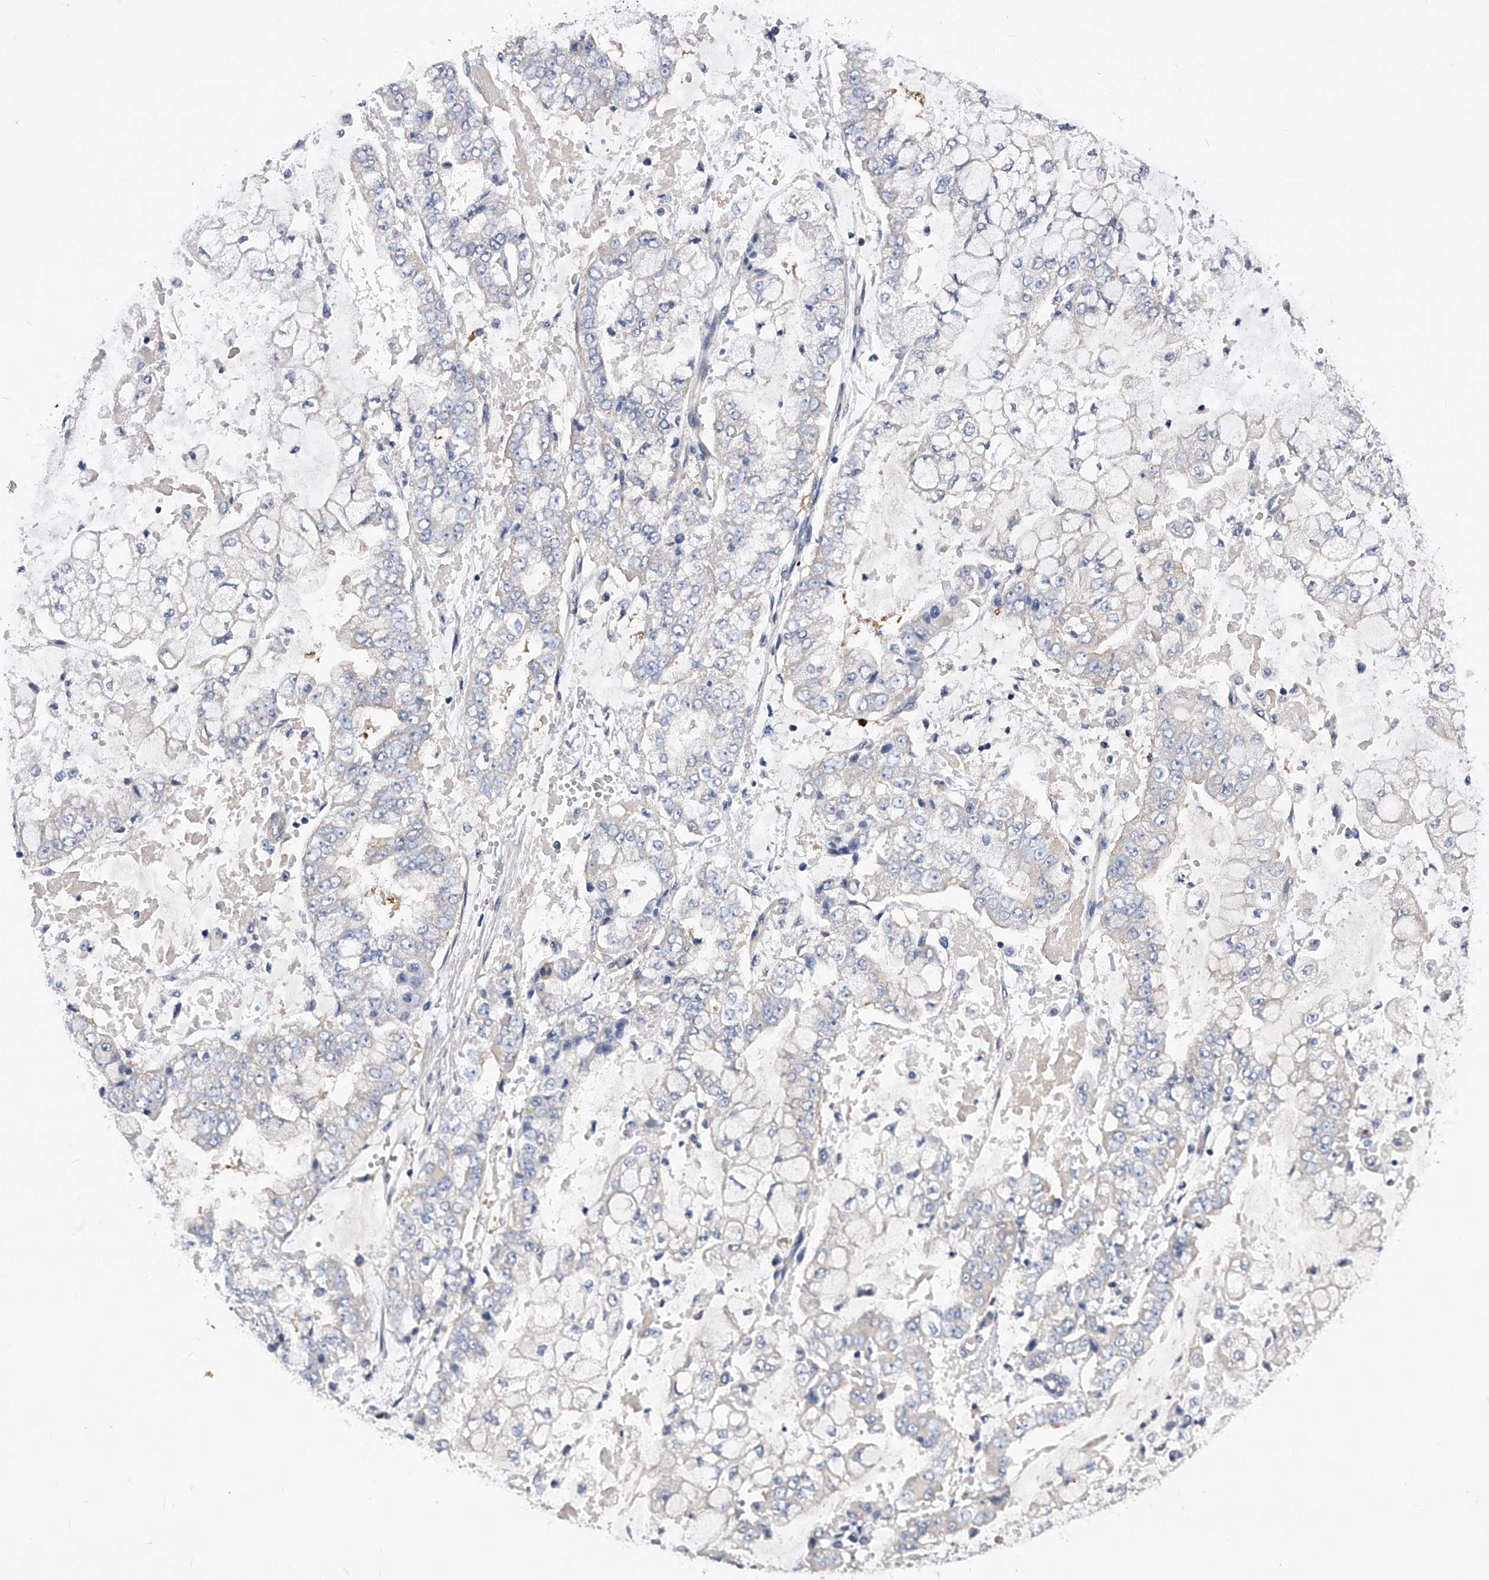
{"staining": {"intensity": "negative", "quantity": "none", "location": "none"}, "tissue": "stomach cancer", "cell_type": "Tumor cells", "image_type": "cancer", "snomed": [{"axis": "morphology", "description": "Adenocarcinoma, NOS"}, {"axis": "topography", "description": "Stomach"}], "caption": "IHC of stomach cancer displays no expression in tumor cells. Nuclei are stained in blue.", "gene": "PPP5C", "patient": {"sex": "male", "age": 76}}